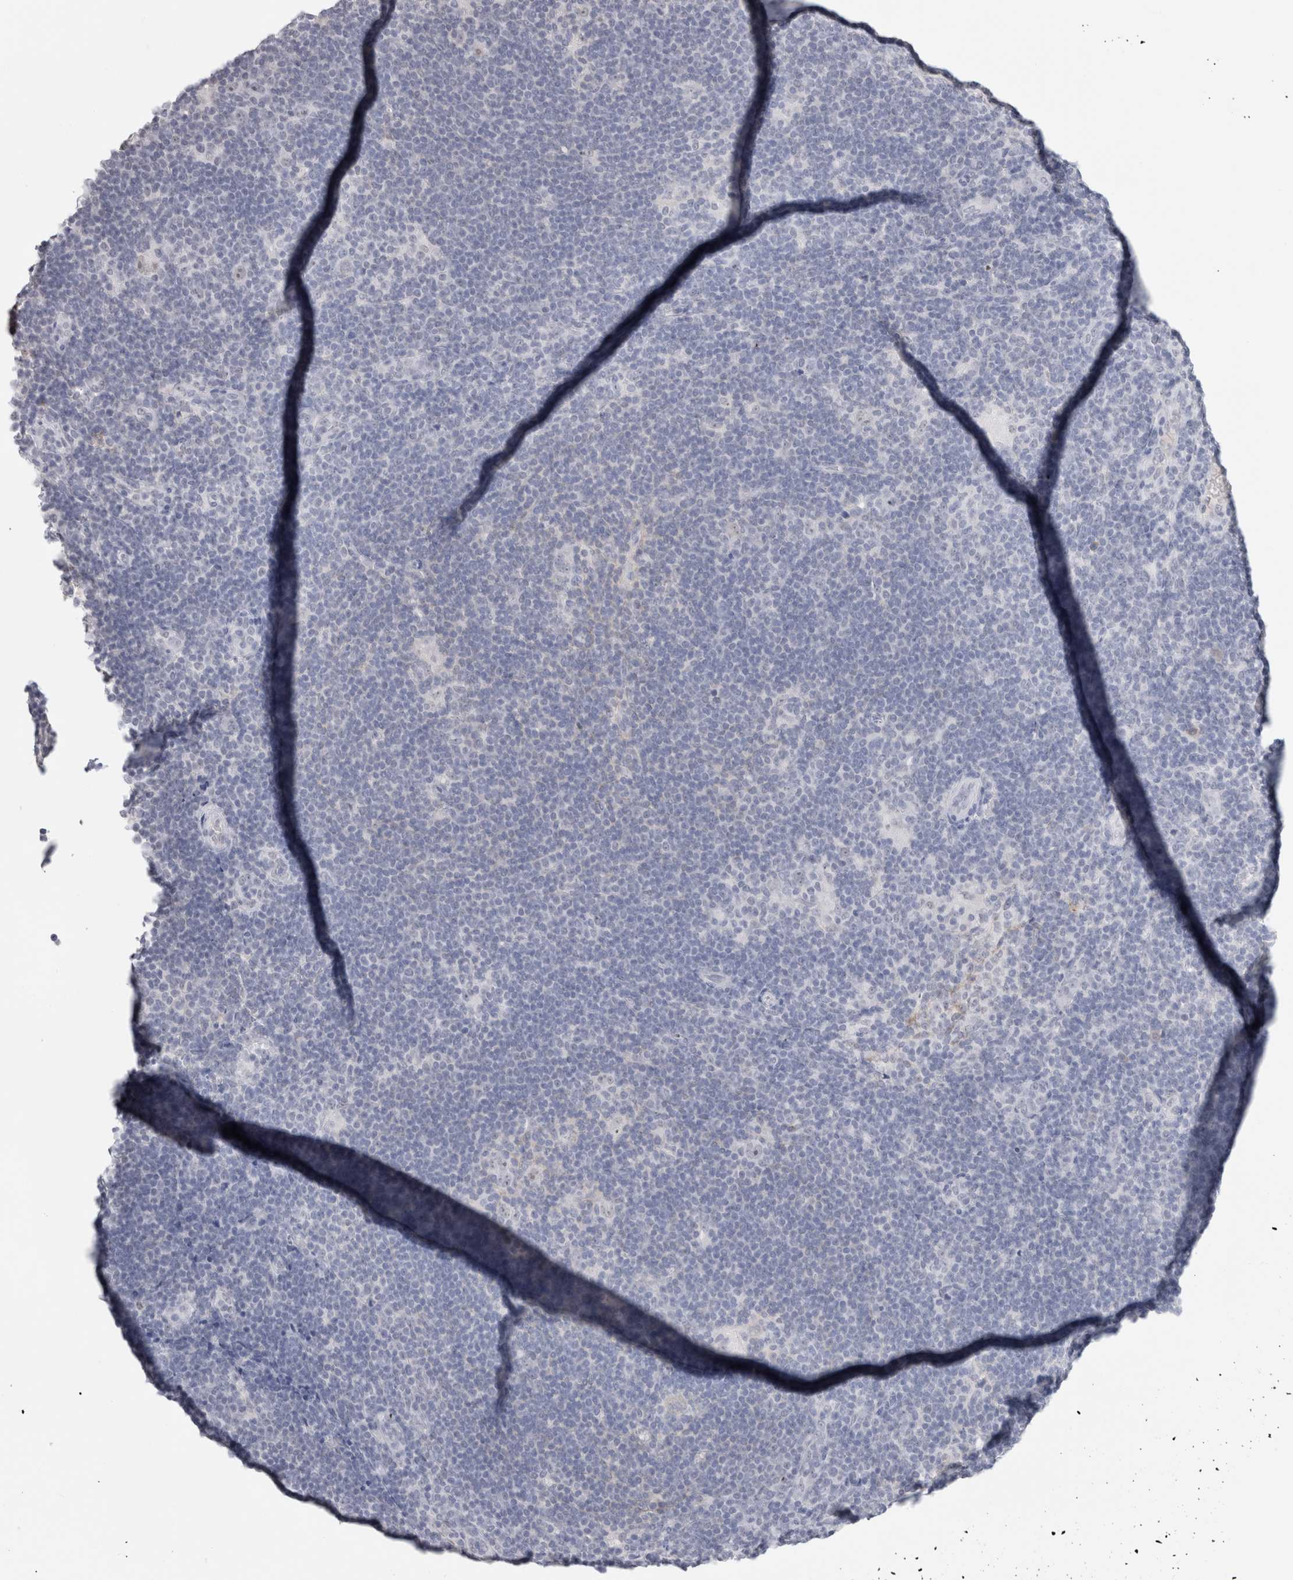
{"staining": {"intensity": "negative", "quantity": "none", "location": "none"}, "tissue": "lymphoma", "cell_type": "Tumor cells", "image_type": "cancer", "snomed": [{"axis": "morphology", "description": "Hodgkin's disease, NOS"}, {"axis": "topography", "description": "Lymph node"}], "caption": "Immunohistochemistry photomicrograph of human lymphoma stained for a protein (brown), which displays no positivity in tumor cells. The staining is performed using DAB (3,3'-diaminobenzidine) brown chromogen with nuclei counter-stained in using hematoxylin.", "gene": "CADM3", "patient": {"sex": "female", "age": 57}}